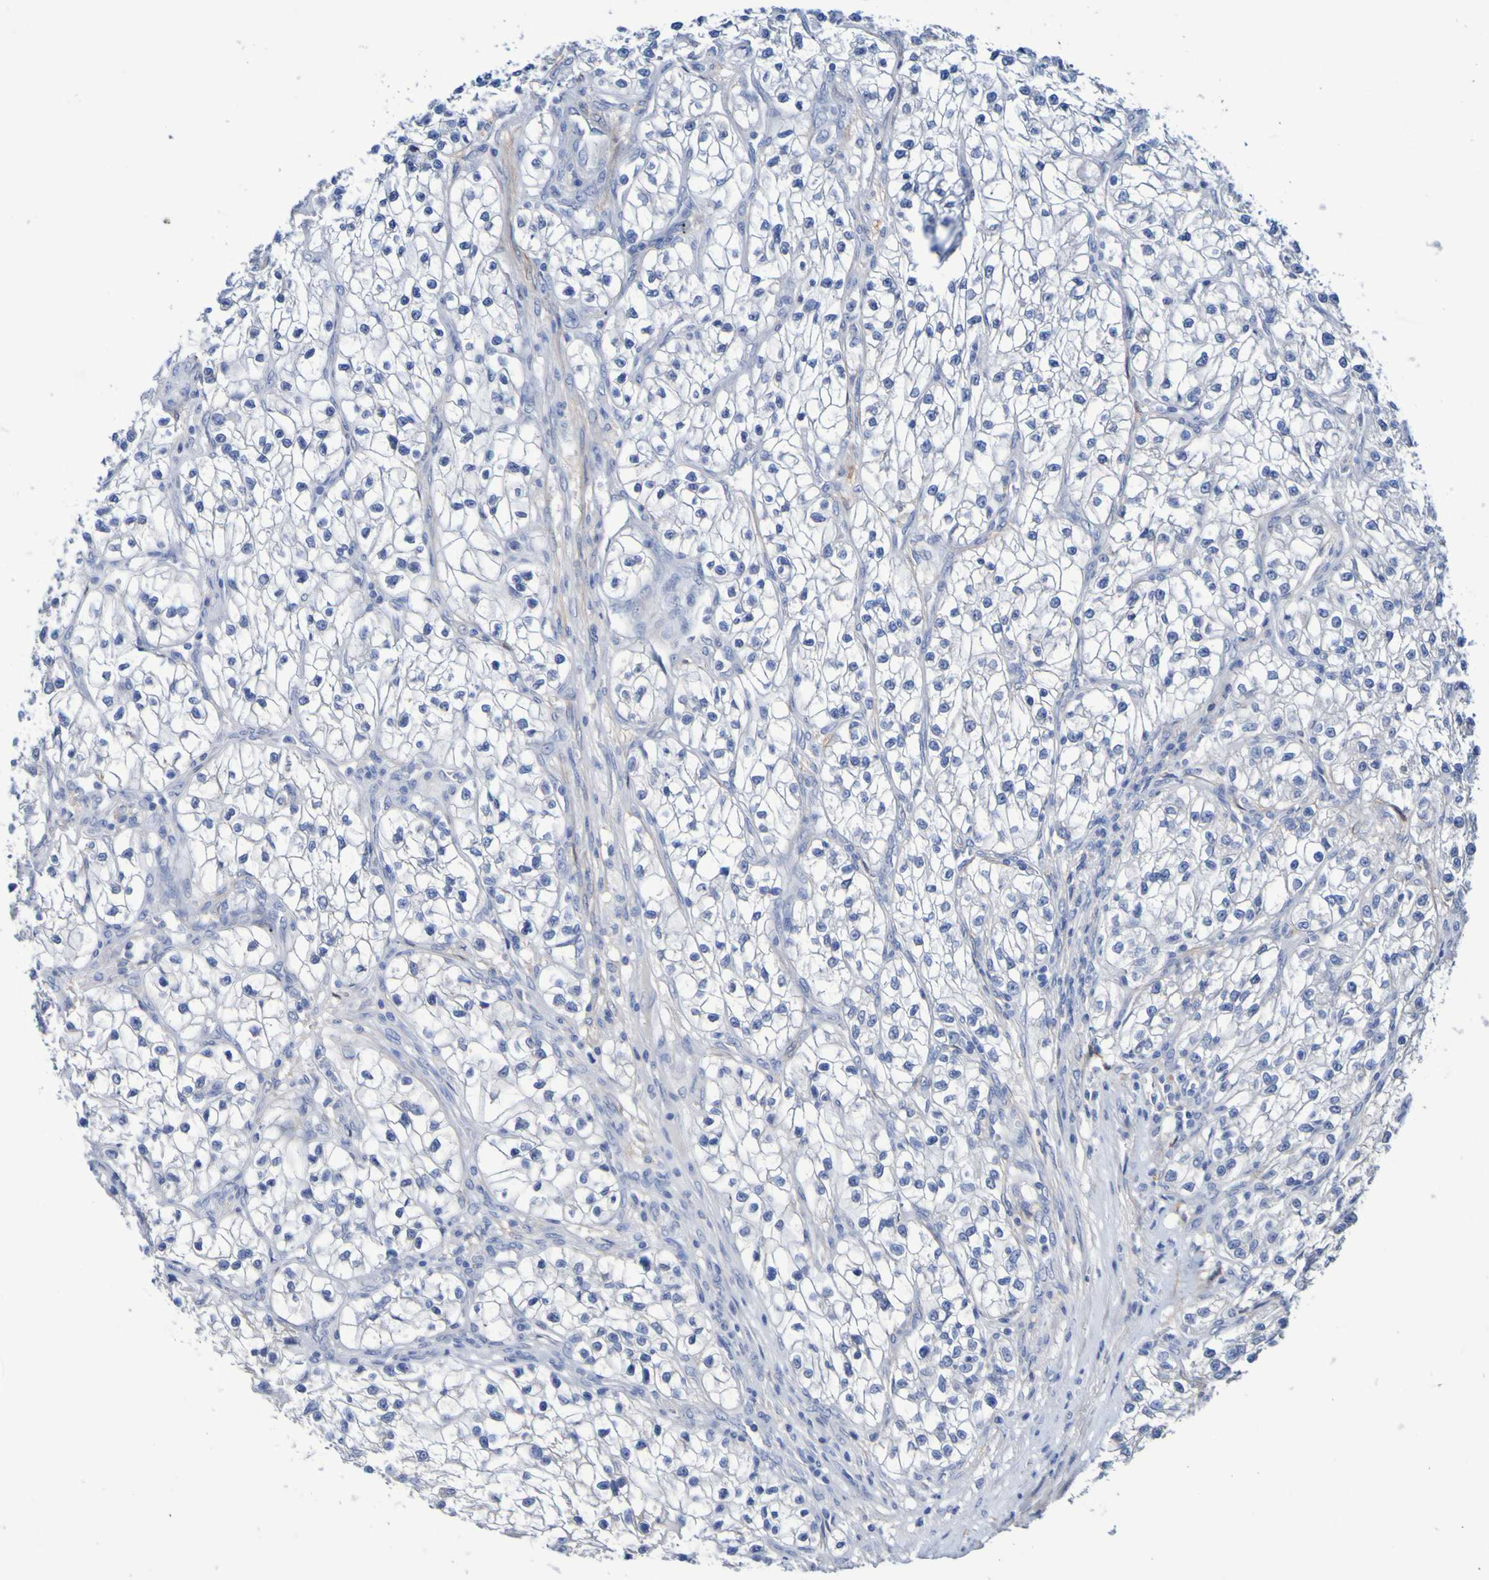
{"staining": {"intensity": "negative", "quantity": "none", "location": "none"}, "tissue": "renal cancer", "cell_type": "Tumor cells", "image_type": "cancer", "snomed": [{"axis": "morphology", "description": "Adenocarcinoma, NOS"}, {"axis": "topography", "description": "Kidney"}], "caption": "There is no significant positivity in tumor cells of renal cancer.", "gene": "SGCB", "patient": {"sex": "female", "age": 57}}